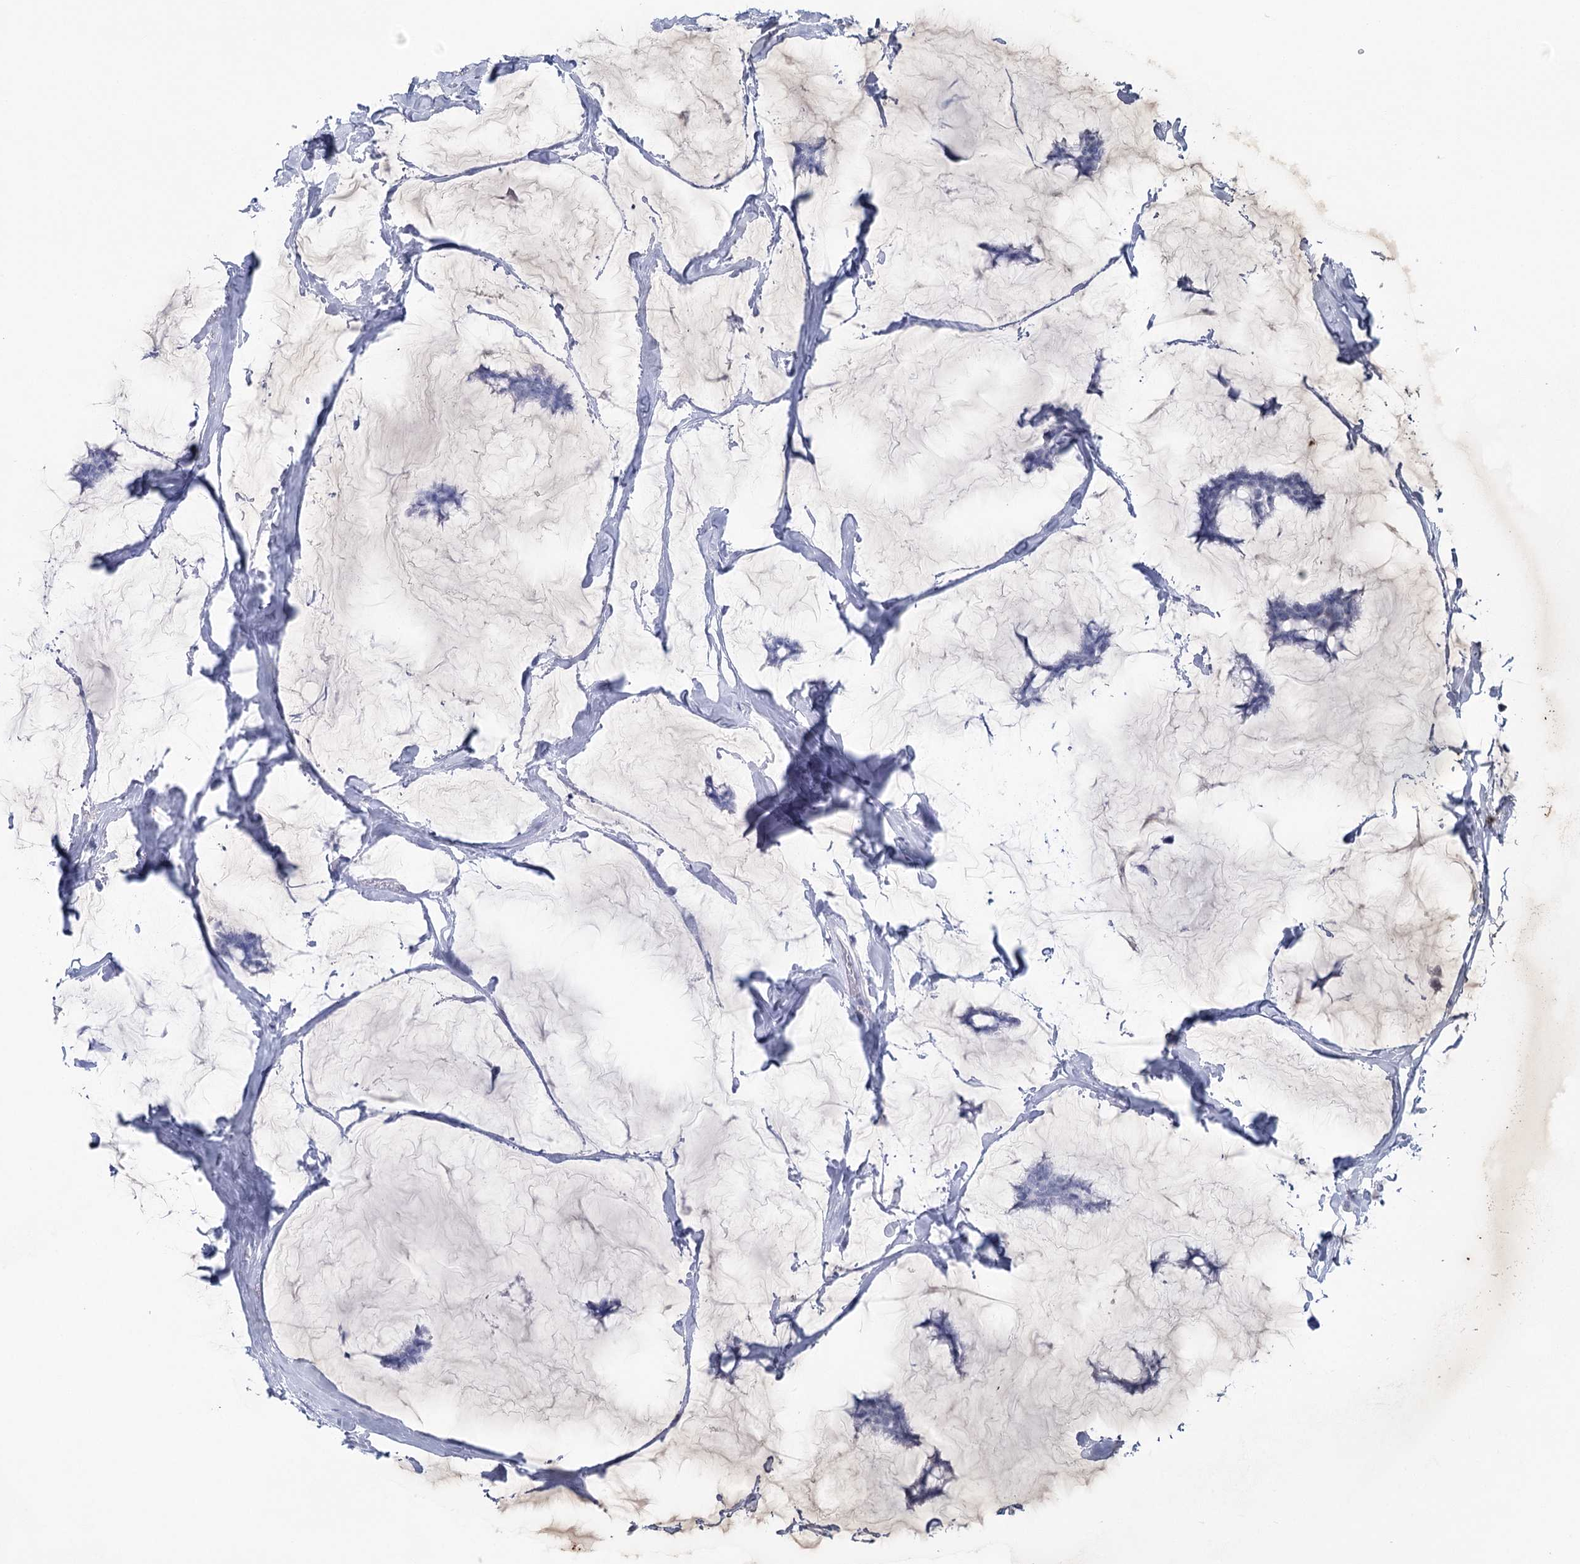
{"staining": {"intensity": "negative", "quantity": "none", "location": "none"}, "tissue": "breast cancer", "cell_type": "Tumor cells", "image_type": "cancer", "snomed": [{"axis": "morphology", "description": "Duct carcinoma"}, {"axis": "topography", "description": "Breast"}], "caption": "Tumor cells show no significant protein positivity in breast cancer (intraductal carcinoma).", "gene": "CCDC88A", "patient": {"sex": "female", "age": 93}}